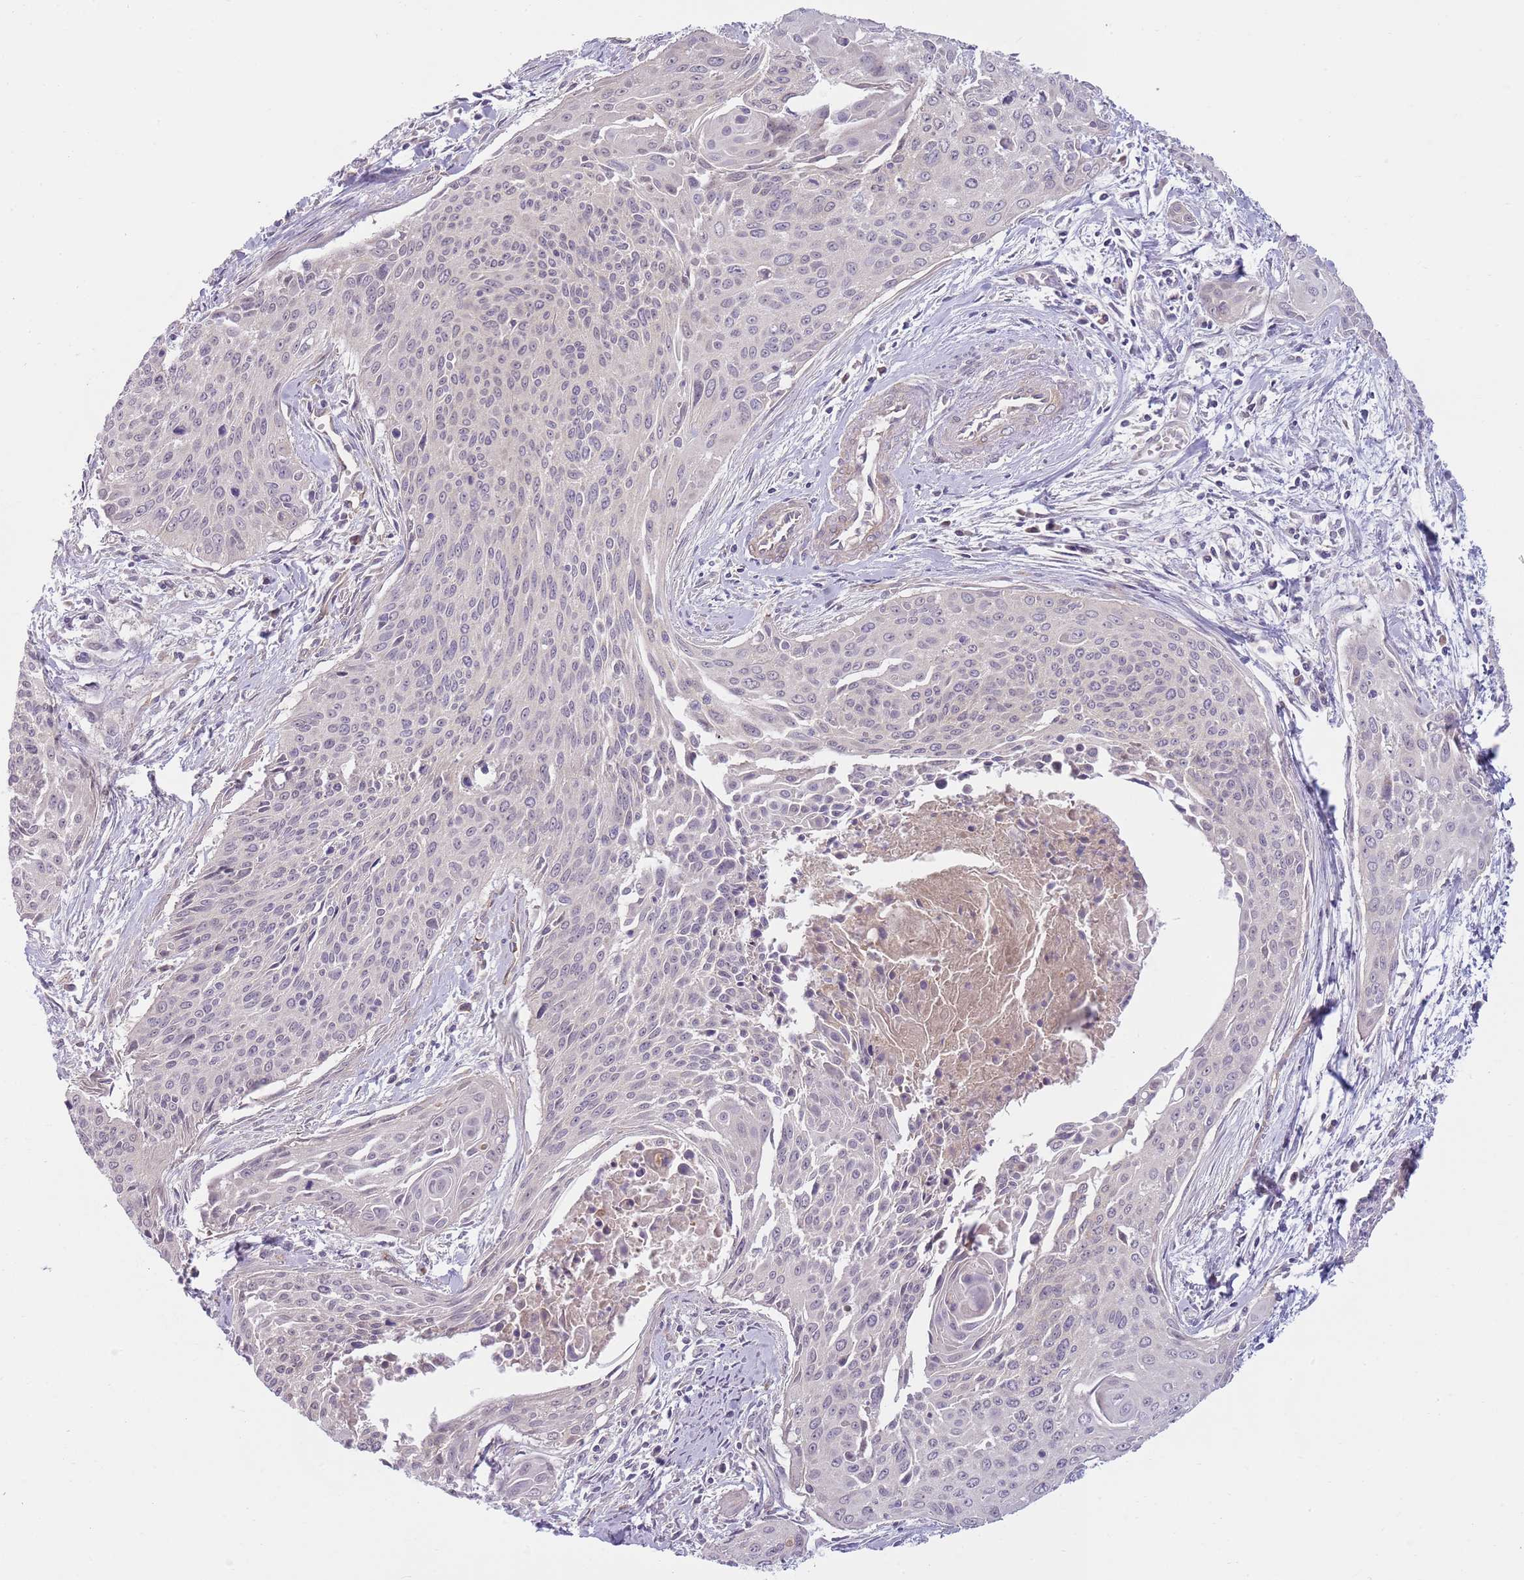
{"staining": {"intensity": "negative", "quantity": "none", "location": "none"}, "tissue": "cervical cancer", "cell_type": "Tumor cells", "image_type": "cancer", "snomed": [{"axis": "morphology", "description": "Squamous cell carcinoma, NOS"}, {"axis": "topography", "description": "Cervix"}], "caption": "This histopathology image is of cervical squamous cell carcinoma stained with immunohistochemistry to label a protein in brown with the nuclei are counter-stained blue. There is no expression in tumor cells. (IHC, brightfield microscopy, high magnification).", "gene": "SKOR2", "patient": {"sex": "female", "age": 55}}